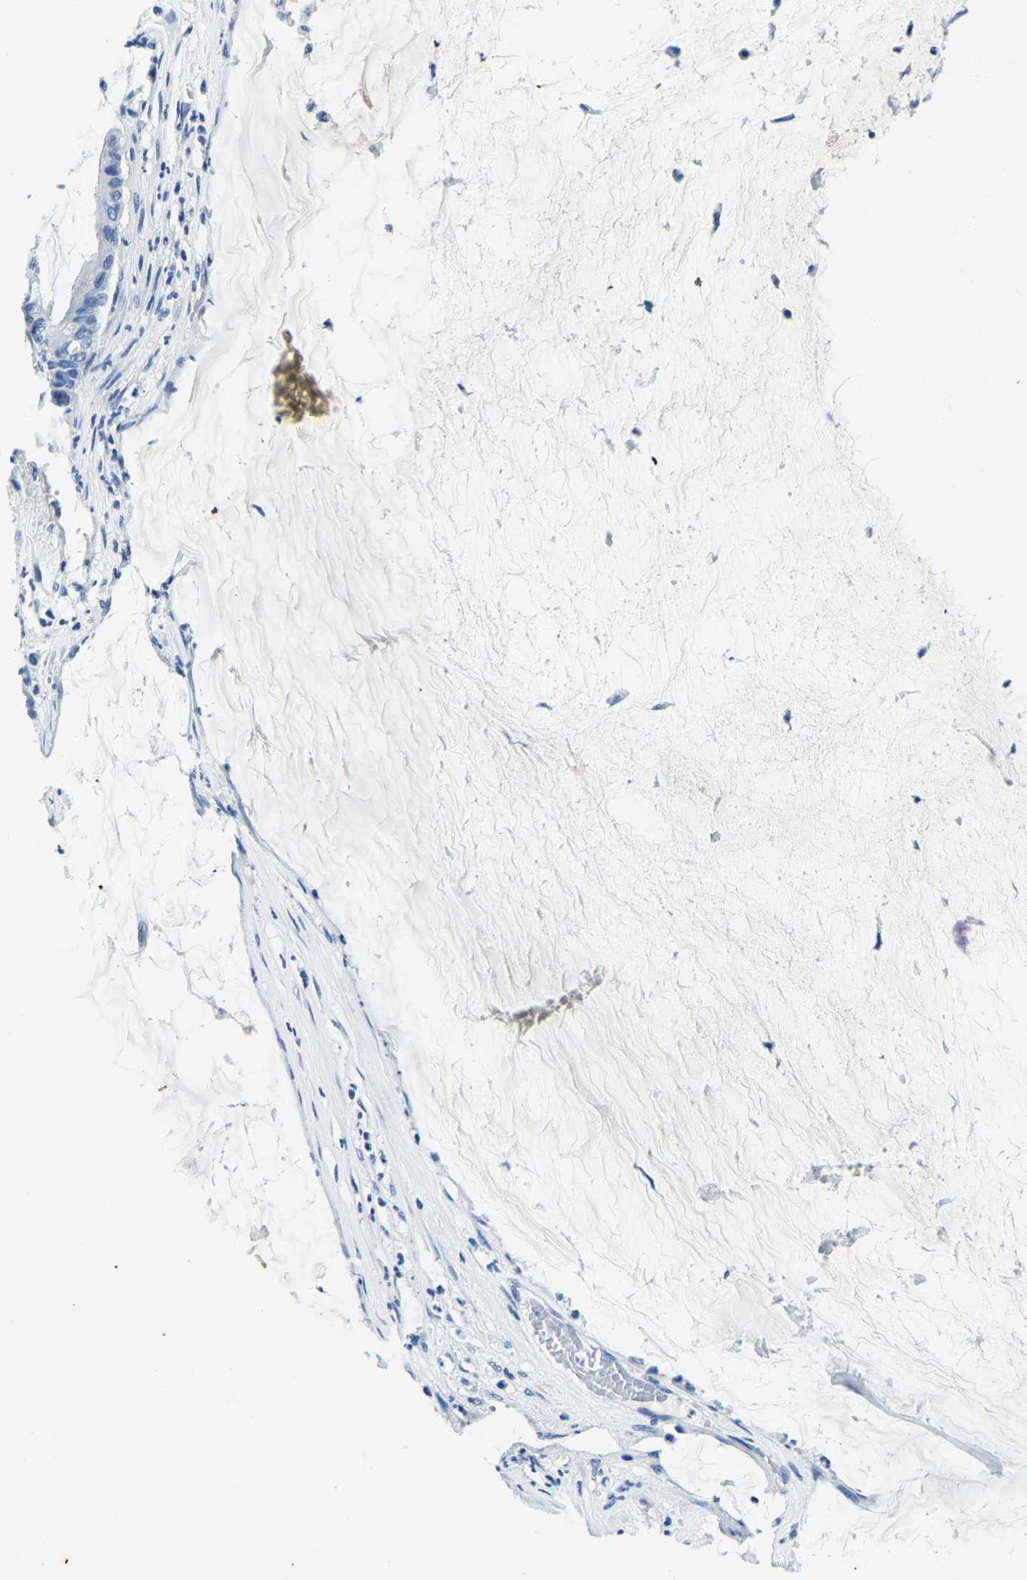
{"staining": {"intensity": "negative", "quantity": "none", "location": "none"}, "tissue": "pancreatic cancer", "cell_type": "Tumor cells", "image_type": "cancer", "snomed": [{"axis": "morphology", "description": "Adenocarcinoma, NOS"}, {"axis": "topography", "description": "Pancreas"}], "caption": "A photomicrograph of human pancreatic cancer is negative for staining in tumor cells. The staining was performed using DAB to visualize the protein expression in brown, while the nuclei were stained in blue with hematoxylin (Magnification: 20x).", "gene": "UBN2", "patient": {"sex": "male", "age": 41}}